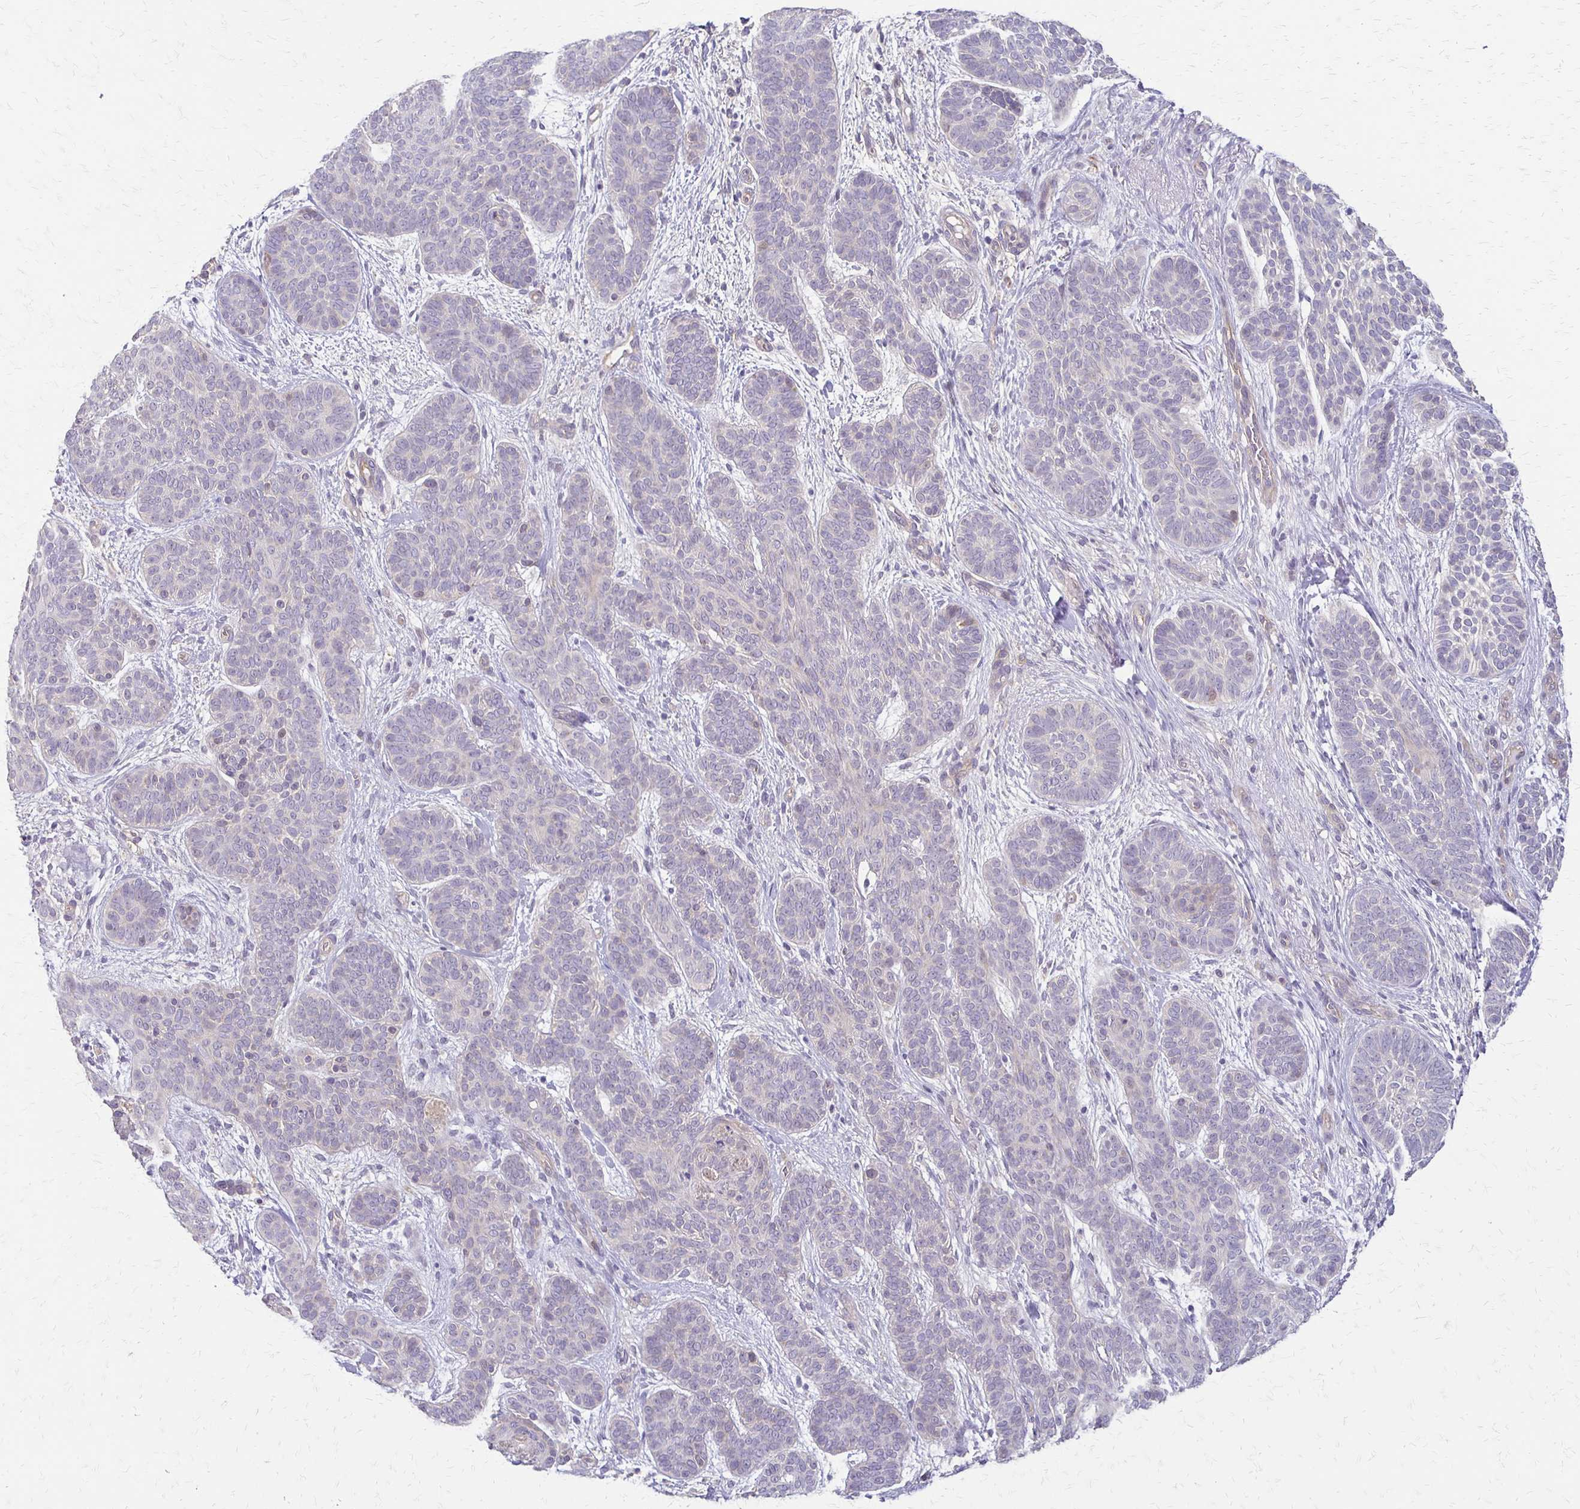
{"staining": {"intensity": "negative", "quantity": "none", "location": "none"}, "tissue": "skin cancer", "cell_type": "Tumor cells", "image_type": "cancer", "snomed": [{"axis": "morphology", "description": "Basal cell carcinoma"}, {"axis": "topography", "description": "Skin"}], "caption": "Tumor cells show no significant protein expression in basal cell carcinoma (skin).", "gene": "CFL2", "patient": {"sex": "female", "age": 82}}